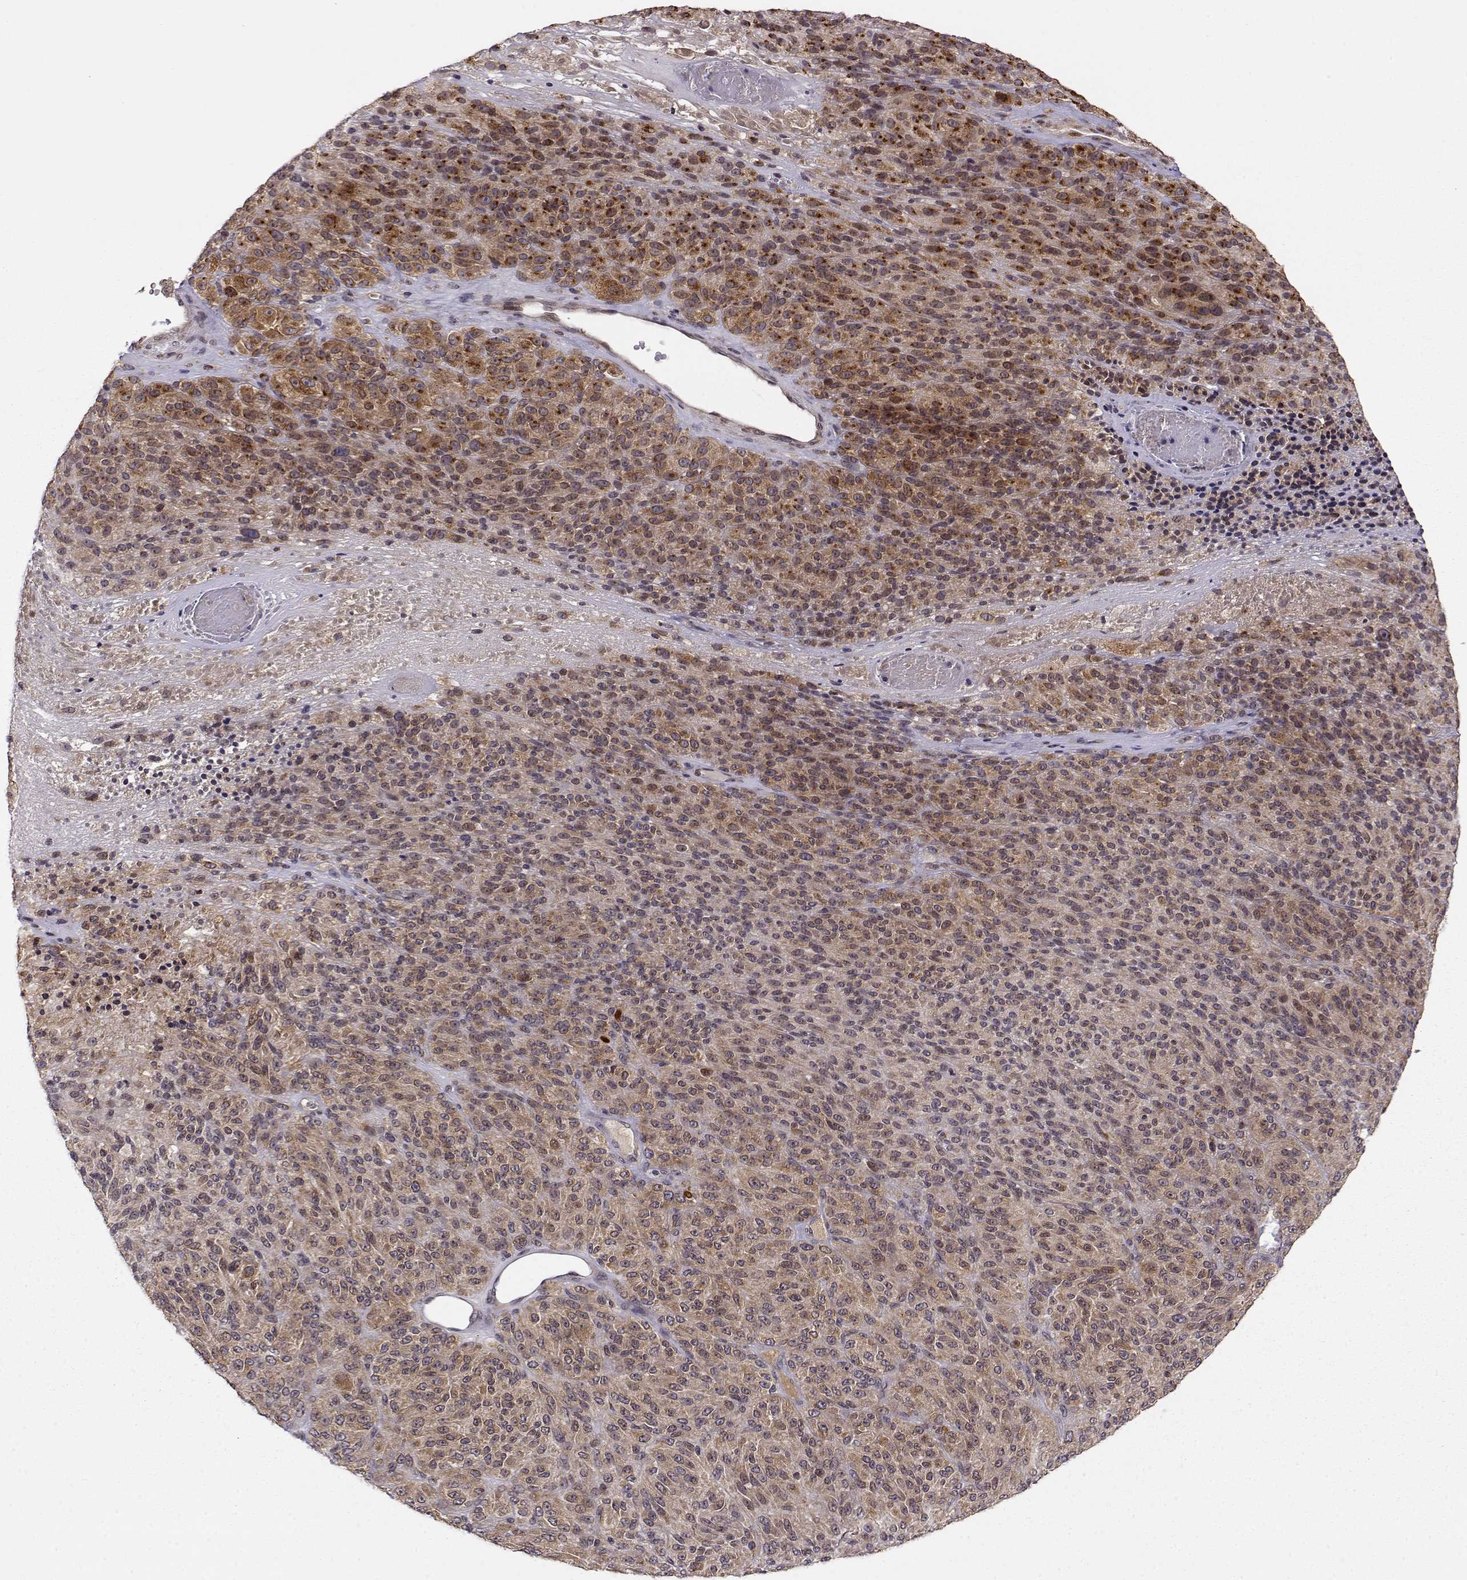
{"staining": {"intensity": "moderate", "quantity": ">75%", "location": "cytoplasmic/membranous"}, "tissue": "melanoma", "cell_type": "Tumor cells", "image_type": "cancer", "snomed": [{"axis": "morphology", "description": "Malignant melanoma, Metastatic site"}, {"axis": "topography", "description": "Brain"}], "caption": "The photomicrograph demonstrates immunohistochemical staining of malignant melanoma (metastatic site). There is moderate cytoplasmic/membranous staining is identified in about >75% of tumor cells.", "gene": "ERGIC2", "patient": {"sex": "female", "age": 56}}